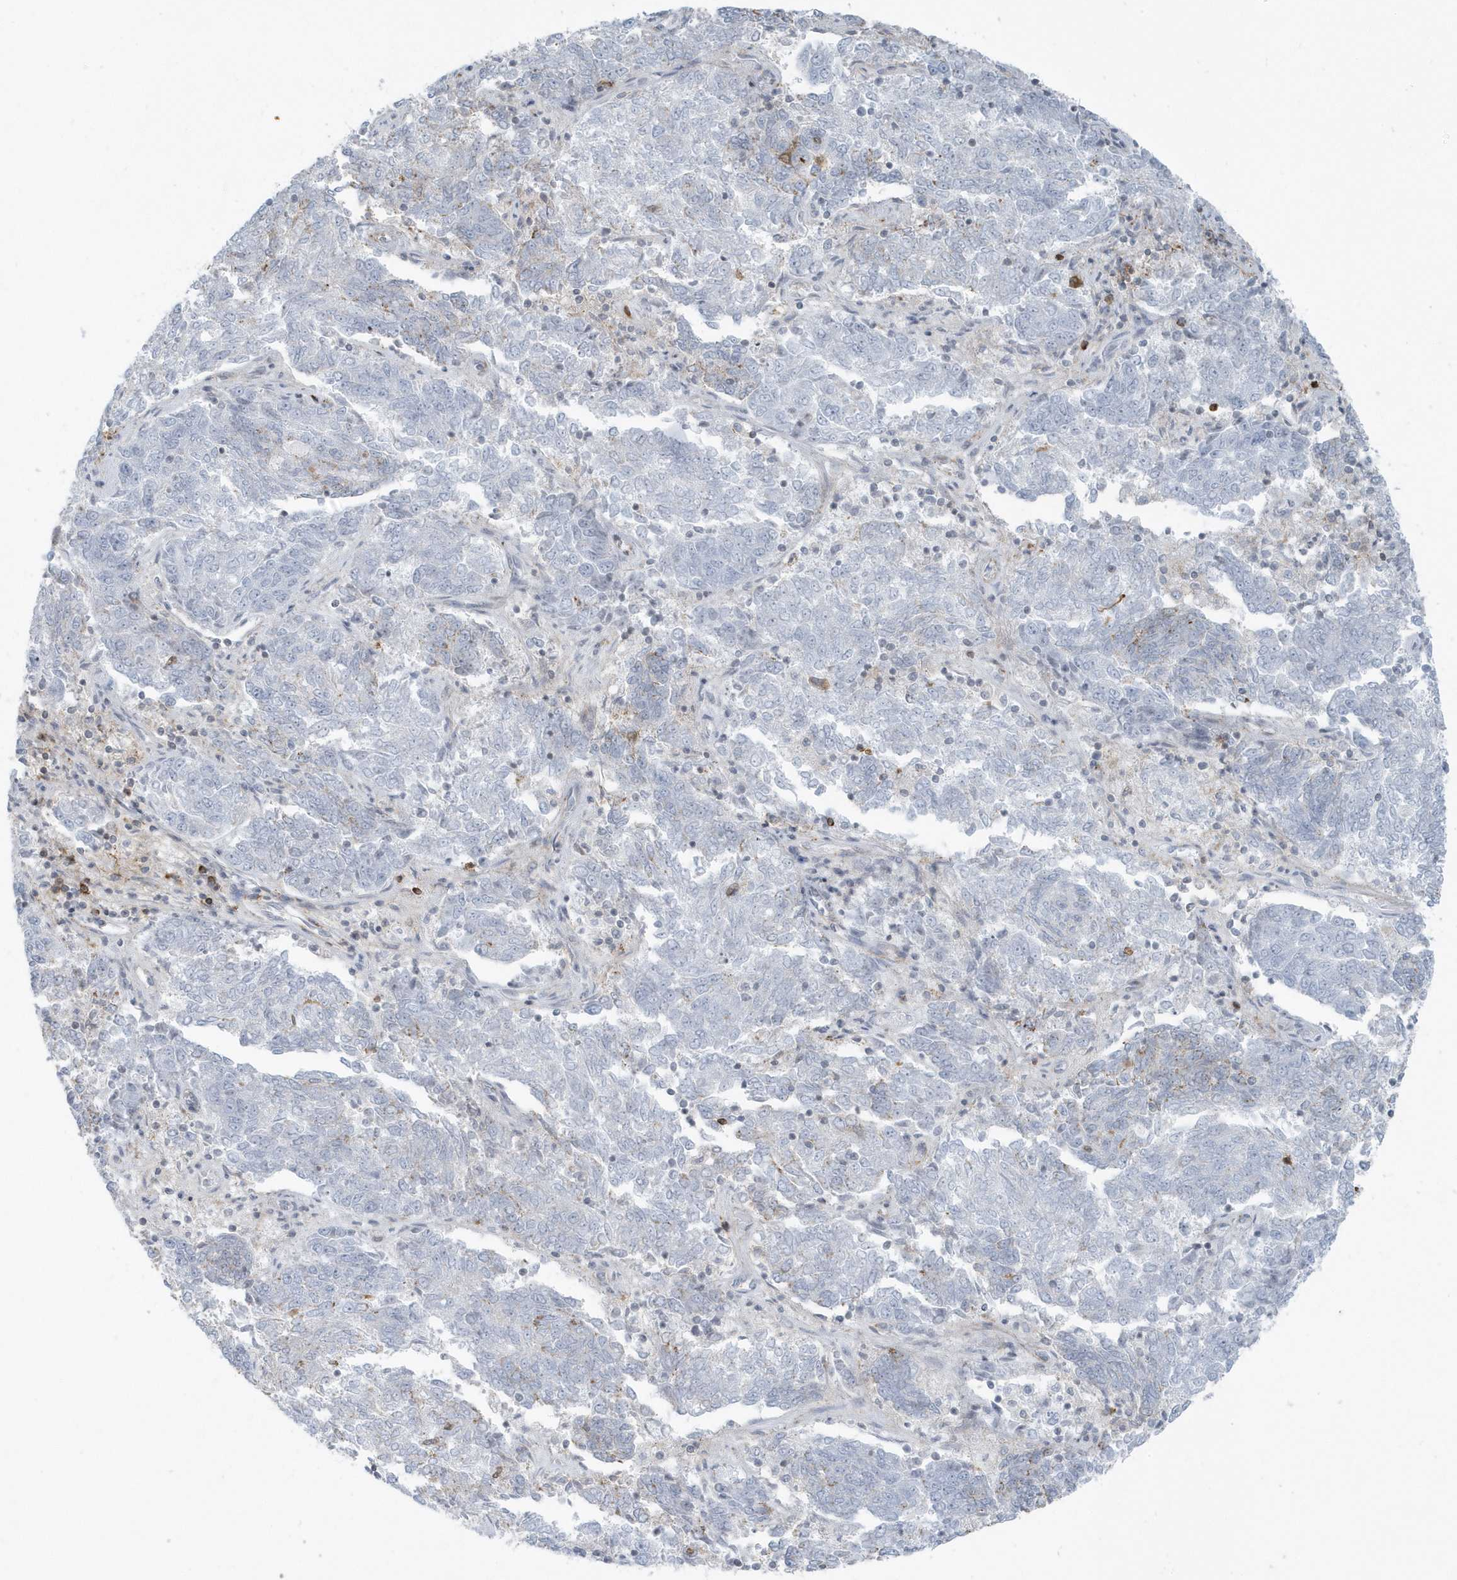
{"staining": {"intensity": "negative", "quantity": "none", "location": "none"}, "tissue": "endometrial cancer", "cell_type": "Tumor cells", "image_type": "cancer", "snomed": [{"axis": "morphology", "description": "Adenocarcinoma, NOS"}, {"axis": "topography", "description": "Endometrium"}], "caption": "Endometrial cancer stained for a protein using IHC displays no expression tumor cells.", "gene": "CACNB2", "patient": {"sex": "female", "age": 80}}